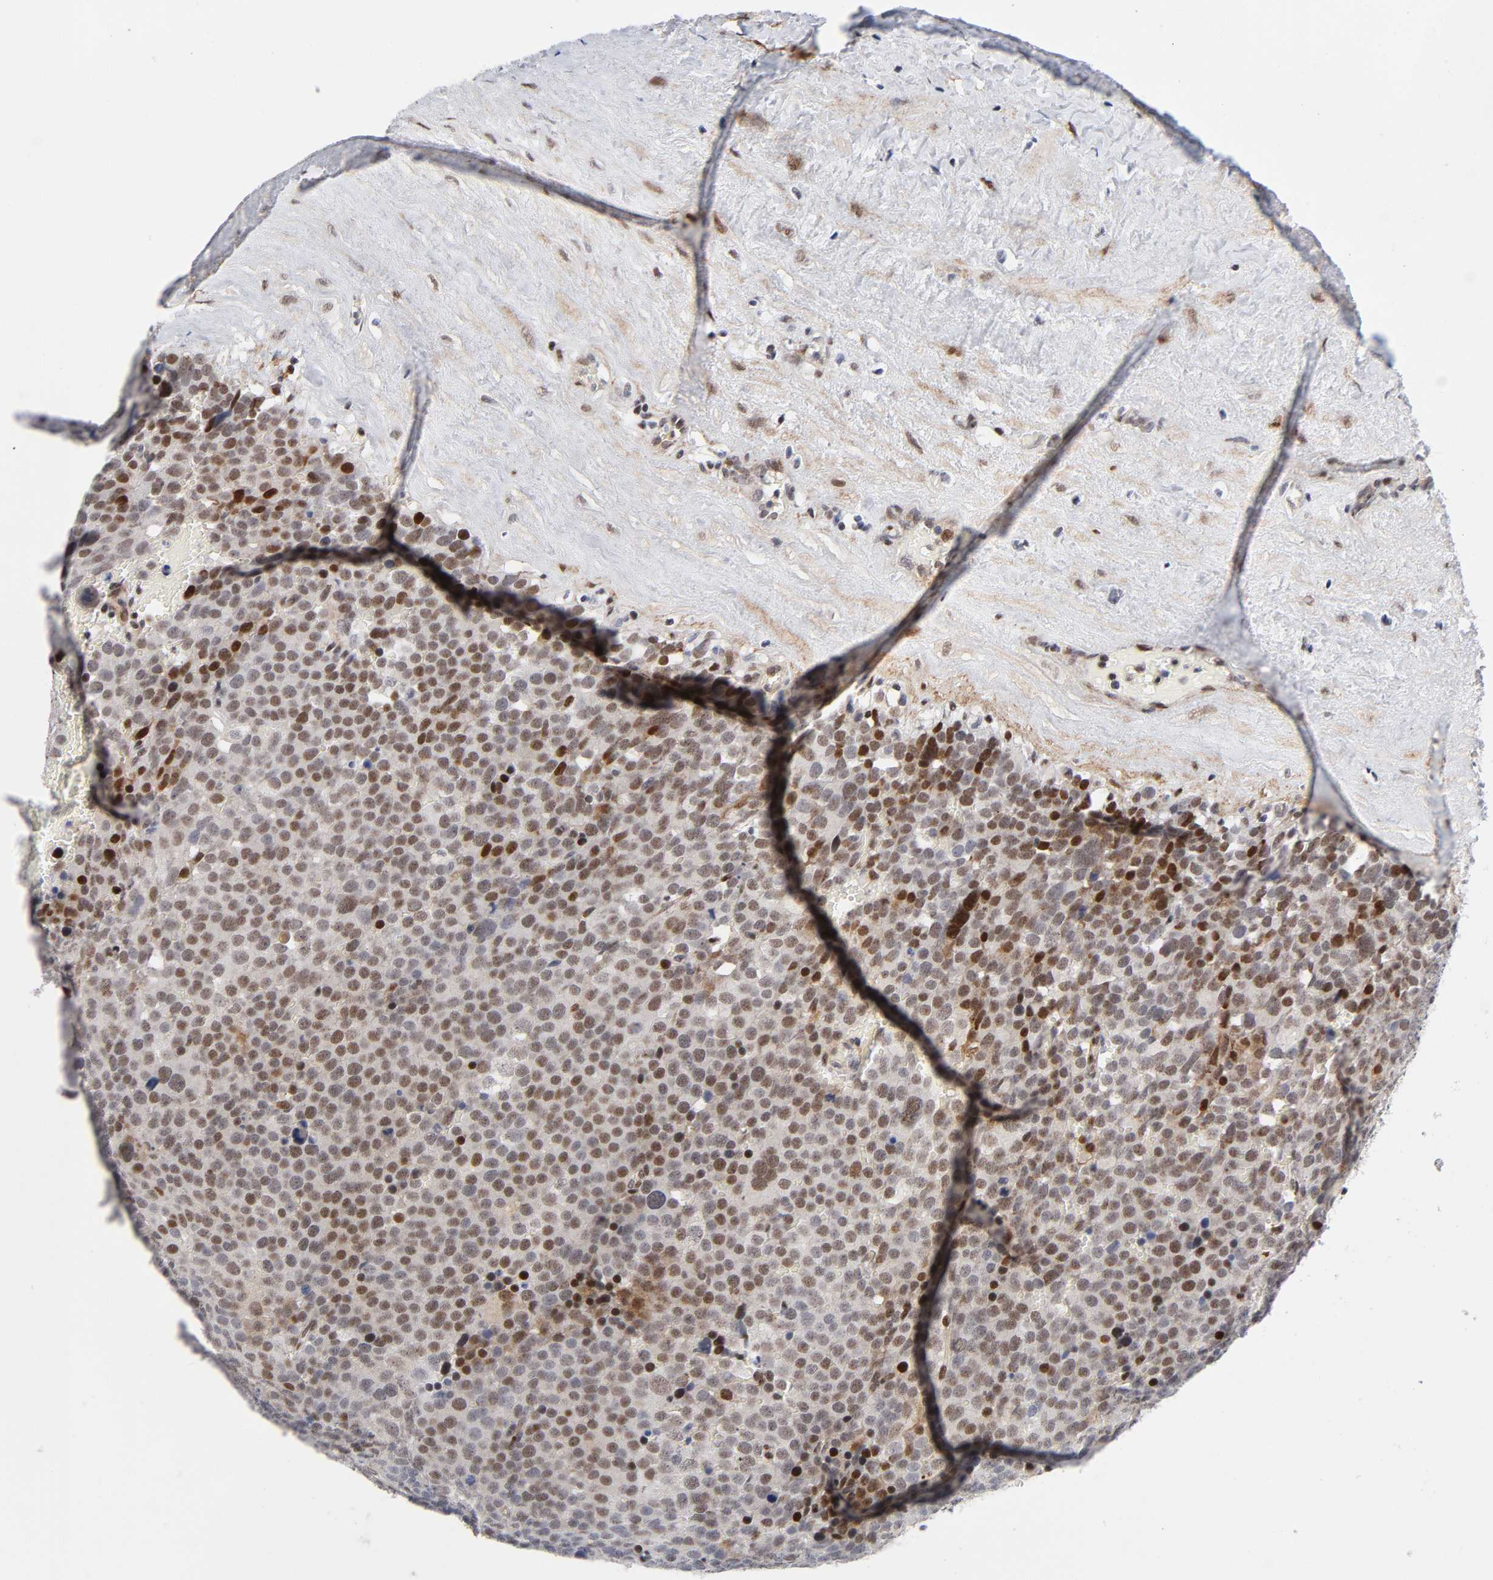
{"staining": {"intensity": "moderate", "quantity": ">75%", "location": "nuclear"}, "tissue": "testis cancer", "cell_type": "Tumor cells", "image_type": "cancer", "snomed": [{"axis": "morphology", "description": "Seminoma, NOS"}, {"axis": "topography", "description": "Testis"}], "caption": "IHC (DAB) staining of testis cancer exhibits moderate nuclear protein positivity in approximately >75% of tumor cells. The protein is shown in brown color, while the nuclei are stained blue.", "gene": "STK38", "patient": {"sex": "male", "age": 71}}